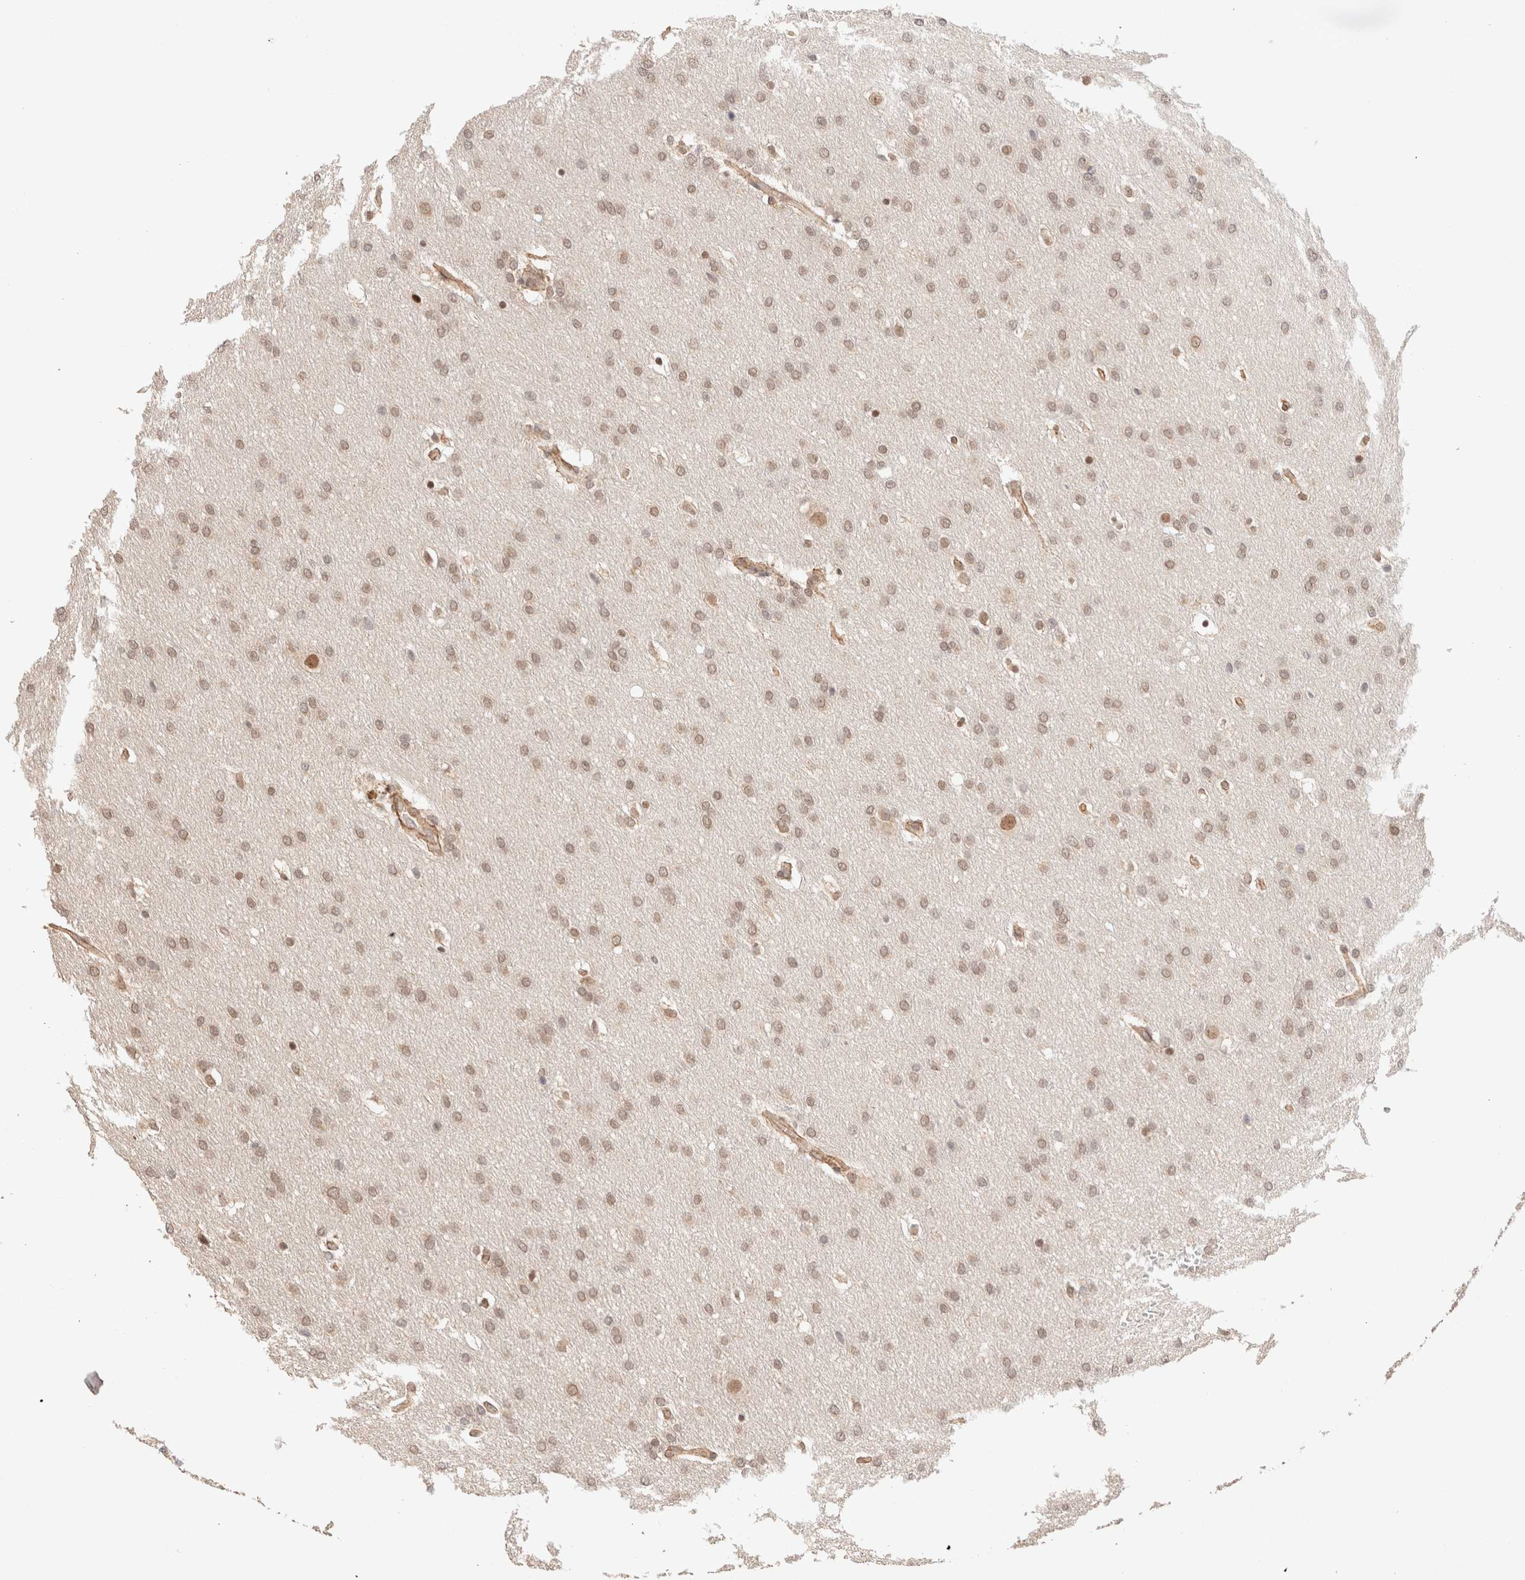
{"staining": {"intensity": "moderate", "quantity": ">75%", "location": "nuclear"}, "tissue": "glioma", "cell_type": "Tumor cells", "image_type": "cancer", "snomed": [{"axis": "morphology", "description": "Glioma, malignant, Low grade"}, {"axis": "topography", "description": "Brain"}], "caption": "A brown stain labels moderate nuclear positivity of a protein in human glioma tumor cells. The protein of interest is stained brown, and the nuclei are stained in blue (DAB (3,3'-diaminobenzidine) IHC with brightfield microscopy, high magnification).", "gene": "BRPF3", "patient": {"sex": "female", "age": 37}}